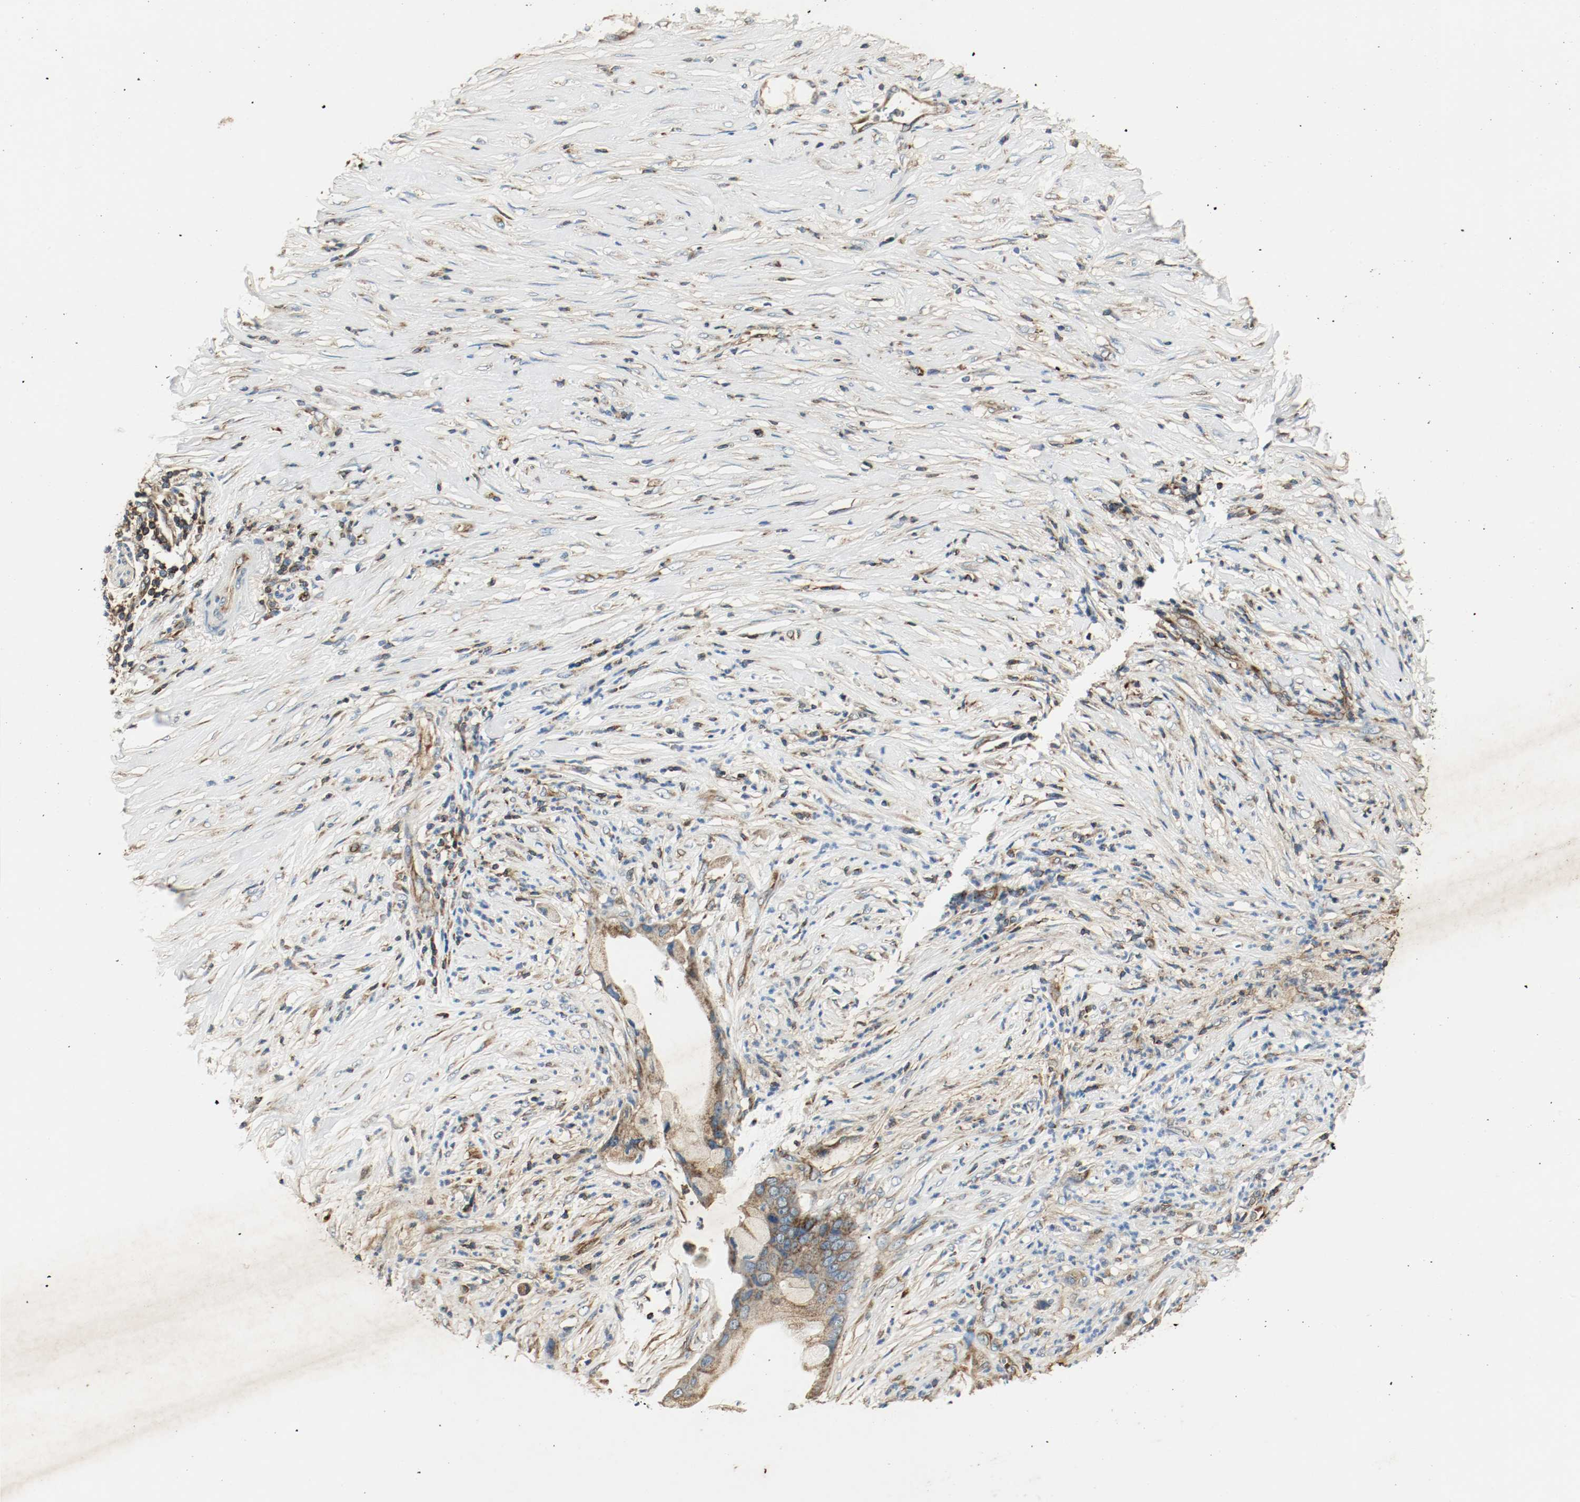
{"staining": {"intensity": "strong", "quantity": ">75%", "location": "cytoplasmic/membranous"}, "tissue": "pancreatic cancer", "cell_type": "Tumor cells", "image_type": "cancer", "snomed": [{"axis": "morphology", "description": "Adenocarcinoma, NOS"}, {"axis": "topography", "description": "Pancreas"}], "caption": "Pancreatic cancer (adenocarcinoma) was stained to show a protein in brown. There is high levels of strong cytoplasmic/membranous positivity in approximately >75% of tumor cells. Nuclei are stained in blue.", "gene": "PLCG1", "patient": {"sex": "female", "age": 59}}